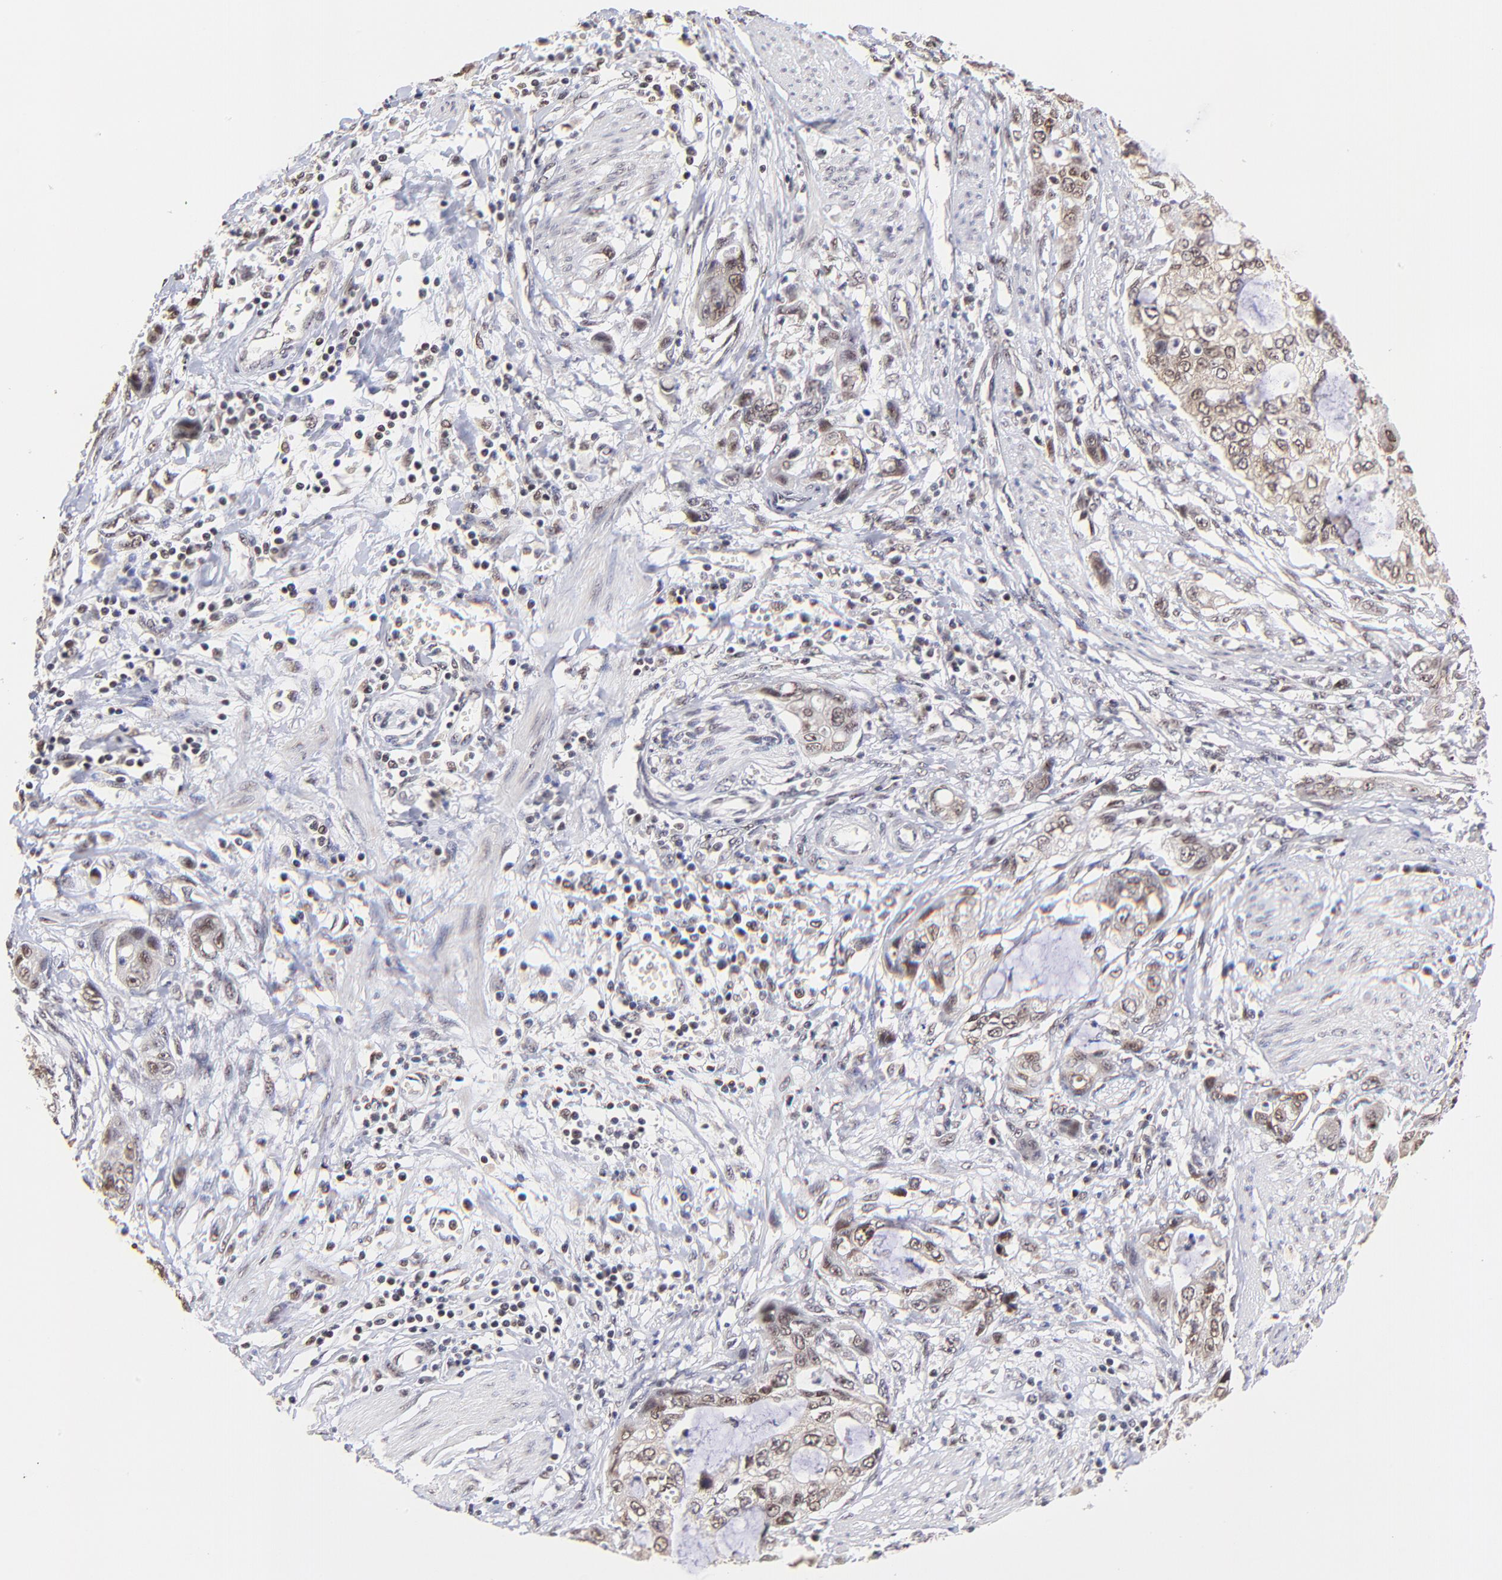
{"staining": {"intensity": "weak", "quantity": ">75%", "location": "nuclear"}, "tissue": "stomach cancer", "cell_type": "Tumor cells", "image_type": "cancer", "snomed": [{"axis": "morphology", "description": "Adenocarcinoma, NOS"}, {"axis": "topography", "description": "Stomach, upper"}], "caption": "Weak nuclear protein positivity is seen in about >75% of tumor cells in stomach adenocarcinoma. (Brightfield microscopy of DAB IHC at high magnification).", "gene": "ZNF670", "patient": {"sex": "female", "age": 52}}